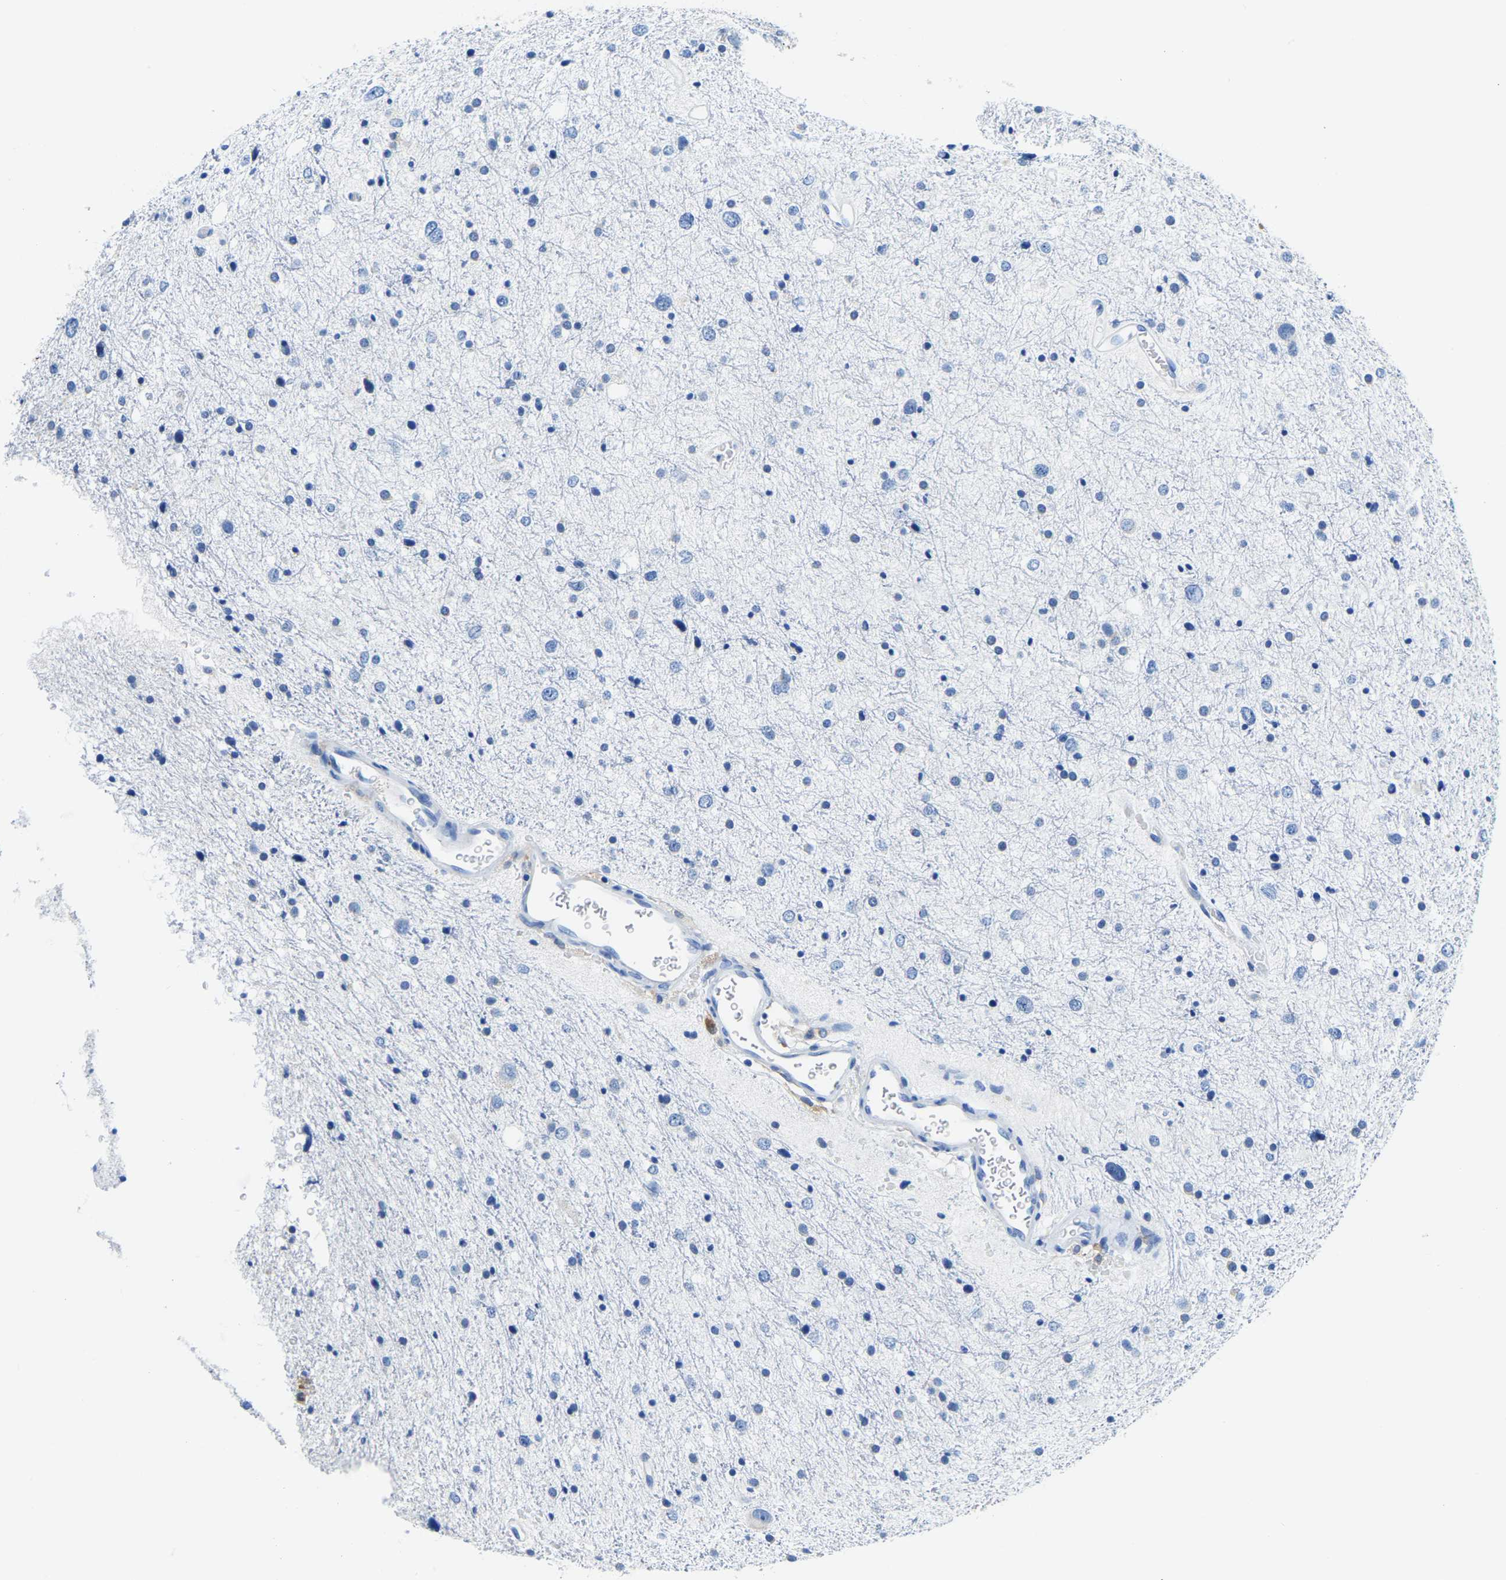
{"staining": {"intensity": "negative", "quantity": "none", "location": "none"}, "tissue": "glioma", "cell_type": "Tumor cells", "image_type": "cancer", "snomed": [{"axis": "morphology", "description": "Glioma, malignant, Low grade"}, {"axis": "topography", "description": "Brain"}], "caption": "The IHC image has no significant expression in tumor cells of glioma tissue. (Brightfield microscopy of DAB immunohistochemistry (IHC) at high magnification).", "gene": "ZDHHC13", "patient": {"sex": "female", "age": 37}}